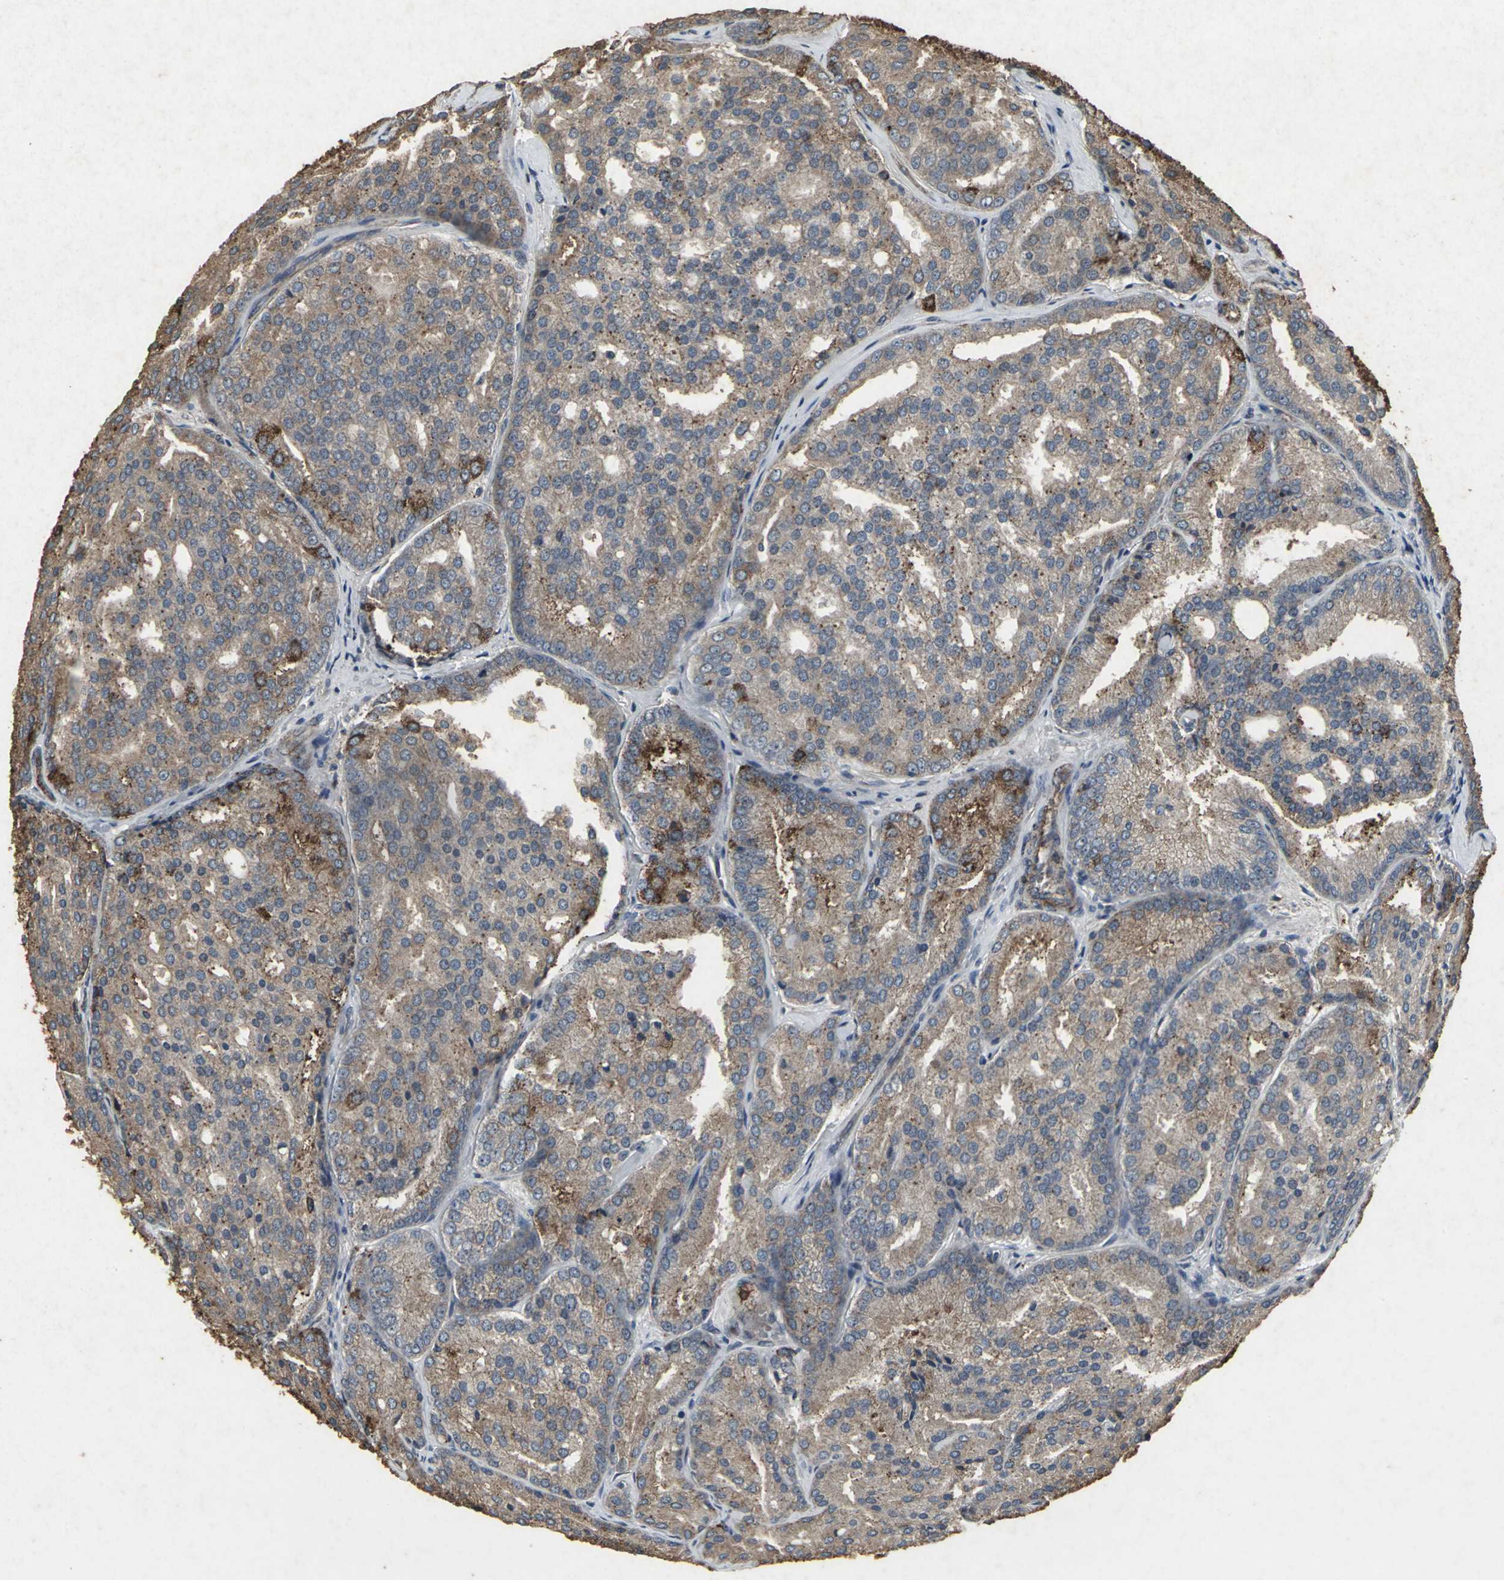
{"staining": {"intensity": "strong", "quantity": ">75%", "location": "cytoplasmic/membranous"}, "tissue": "prostate cancer", "cell_type": "Tumor cells", "image_type": "cancer", "snomed": [{"axis": "morphology", "description": "Adenocarcinoma, High grade"}, {"axis": "topography", "description": "Prostate"}], "caption": "IHC (DAB (3,3'-diaminobenzidine)) staining of human high-grade adenocarcinoma (prostate) displays strong cytoplasmic/membranous protein positivity in about >75% of tumor cells.", "gene": "CCR9", "patient": {"sex": "male", "age": 64}}